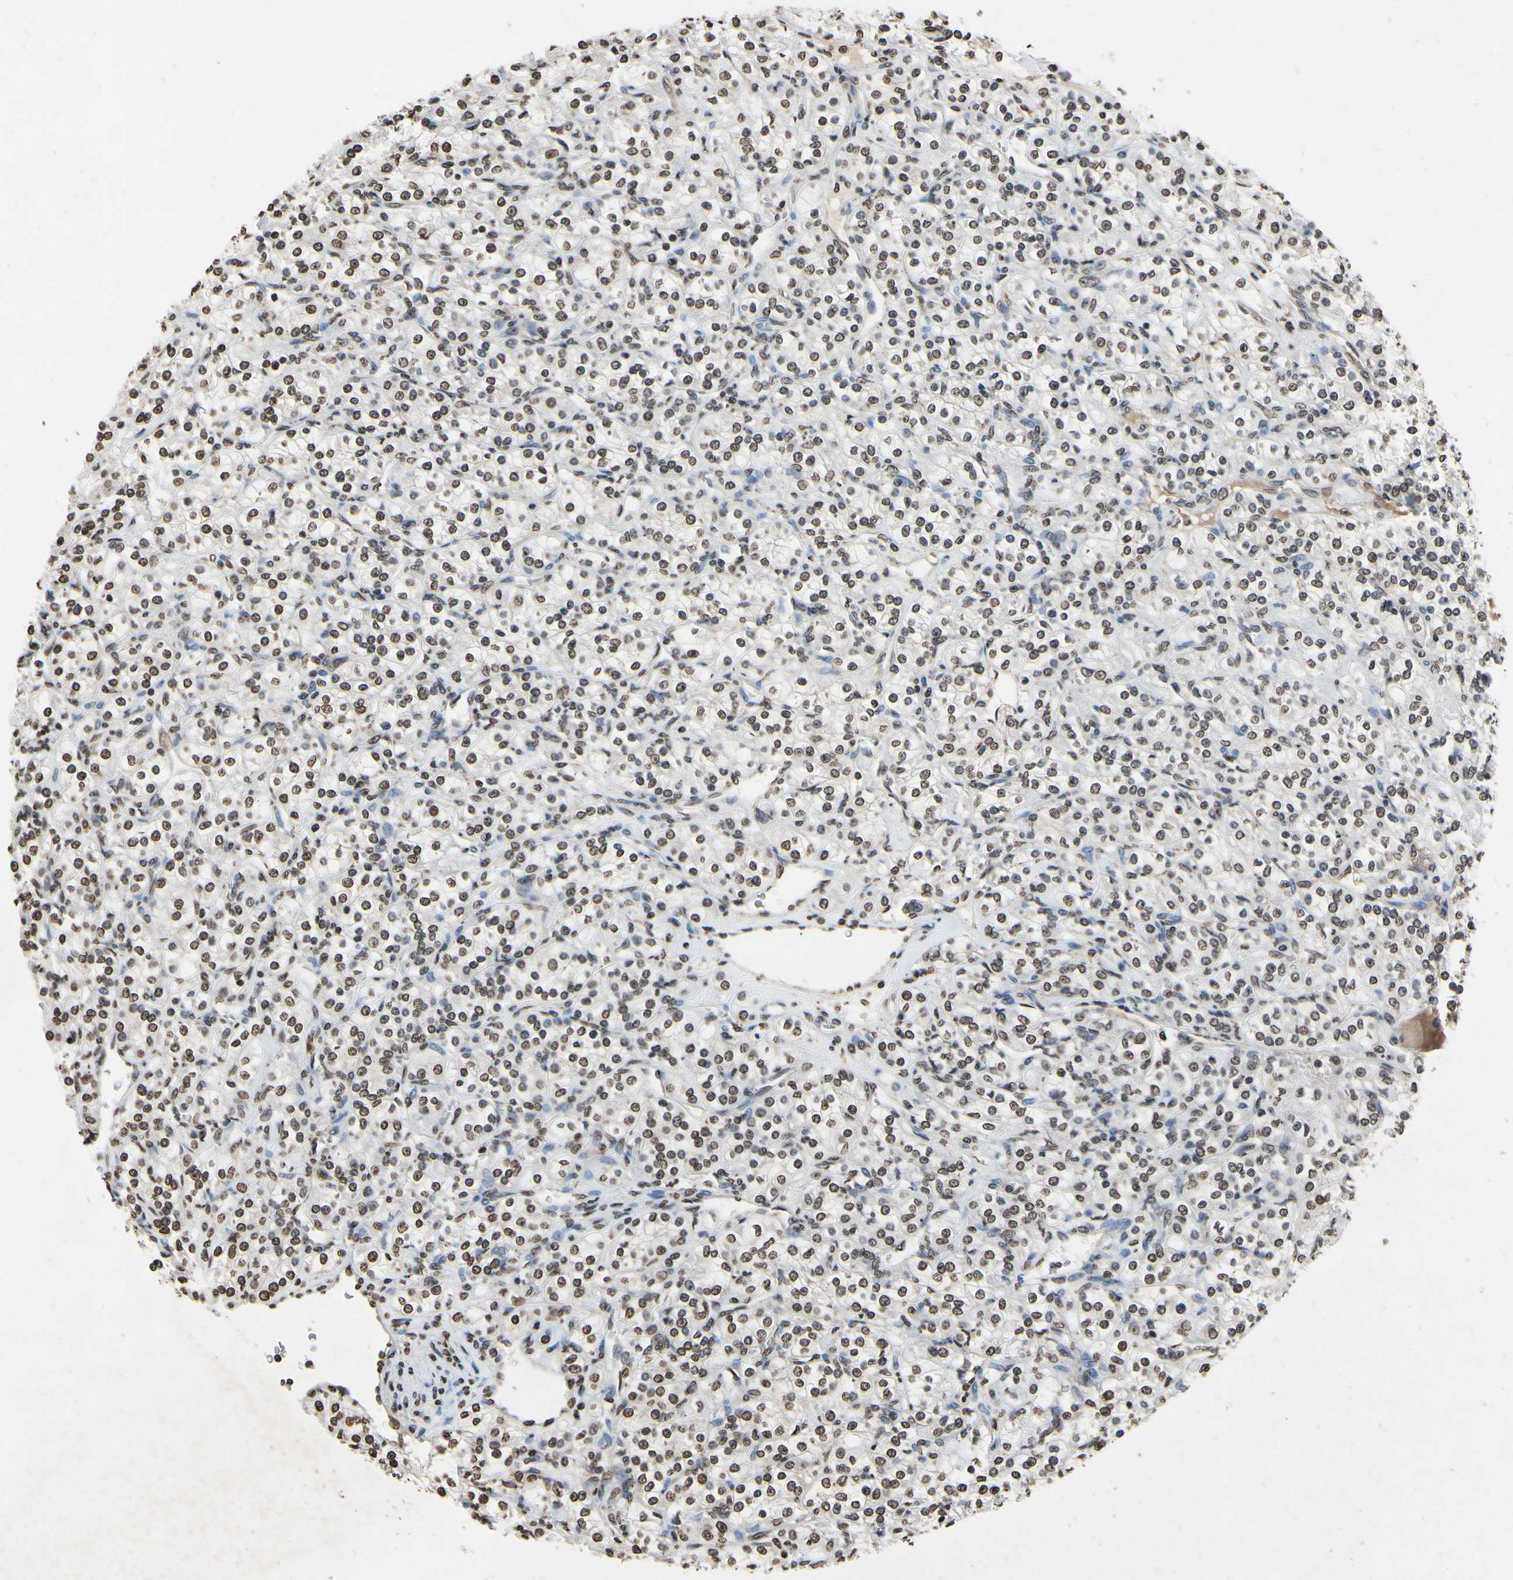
{"staining": {"intensity": "weak", "quantity": ">75%", "location": "nuclear"}, "tissue": "renal cancer", "cell_type": "Tumor cells", "image_type": "cancer", "snomed": [{"axis": "morphology", "description": "Adenocarcinoma, NOS"}, {"axis": "topography", "description": "Kidney"}], "caption": "The histopathology image exhibits immunohistochemical staining of renal cancer. There is weak nuclear positivity is appreciated in approximately >75% of tumor cells.", "gene": "HIPK2", "patient": {"sex": "male", "age": 77}}